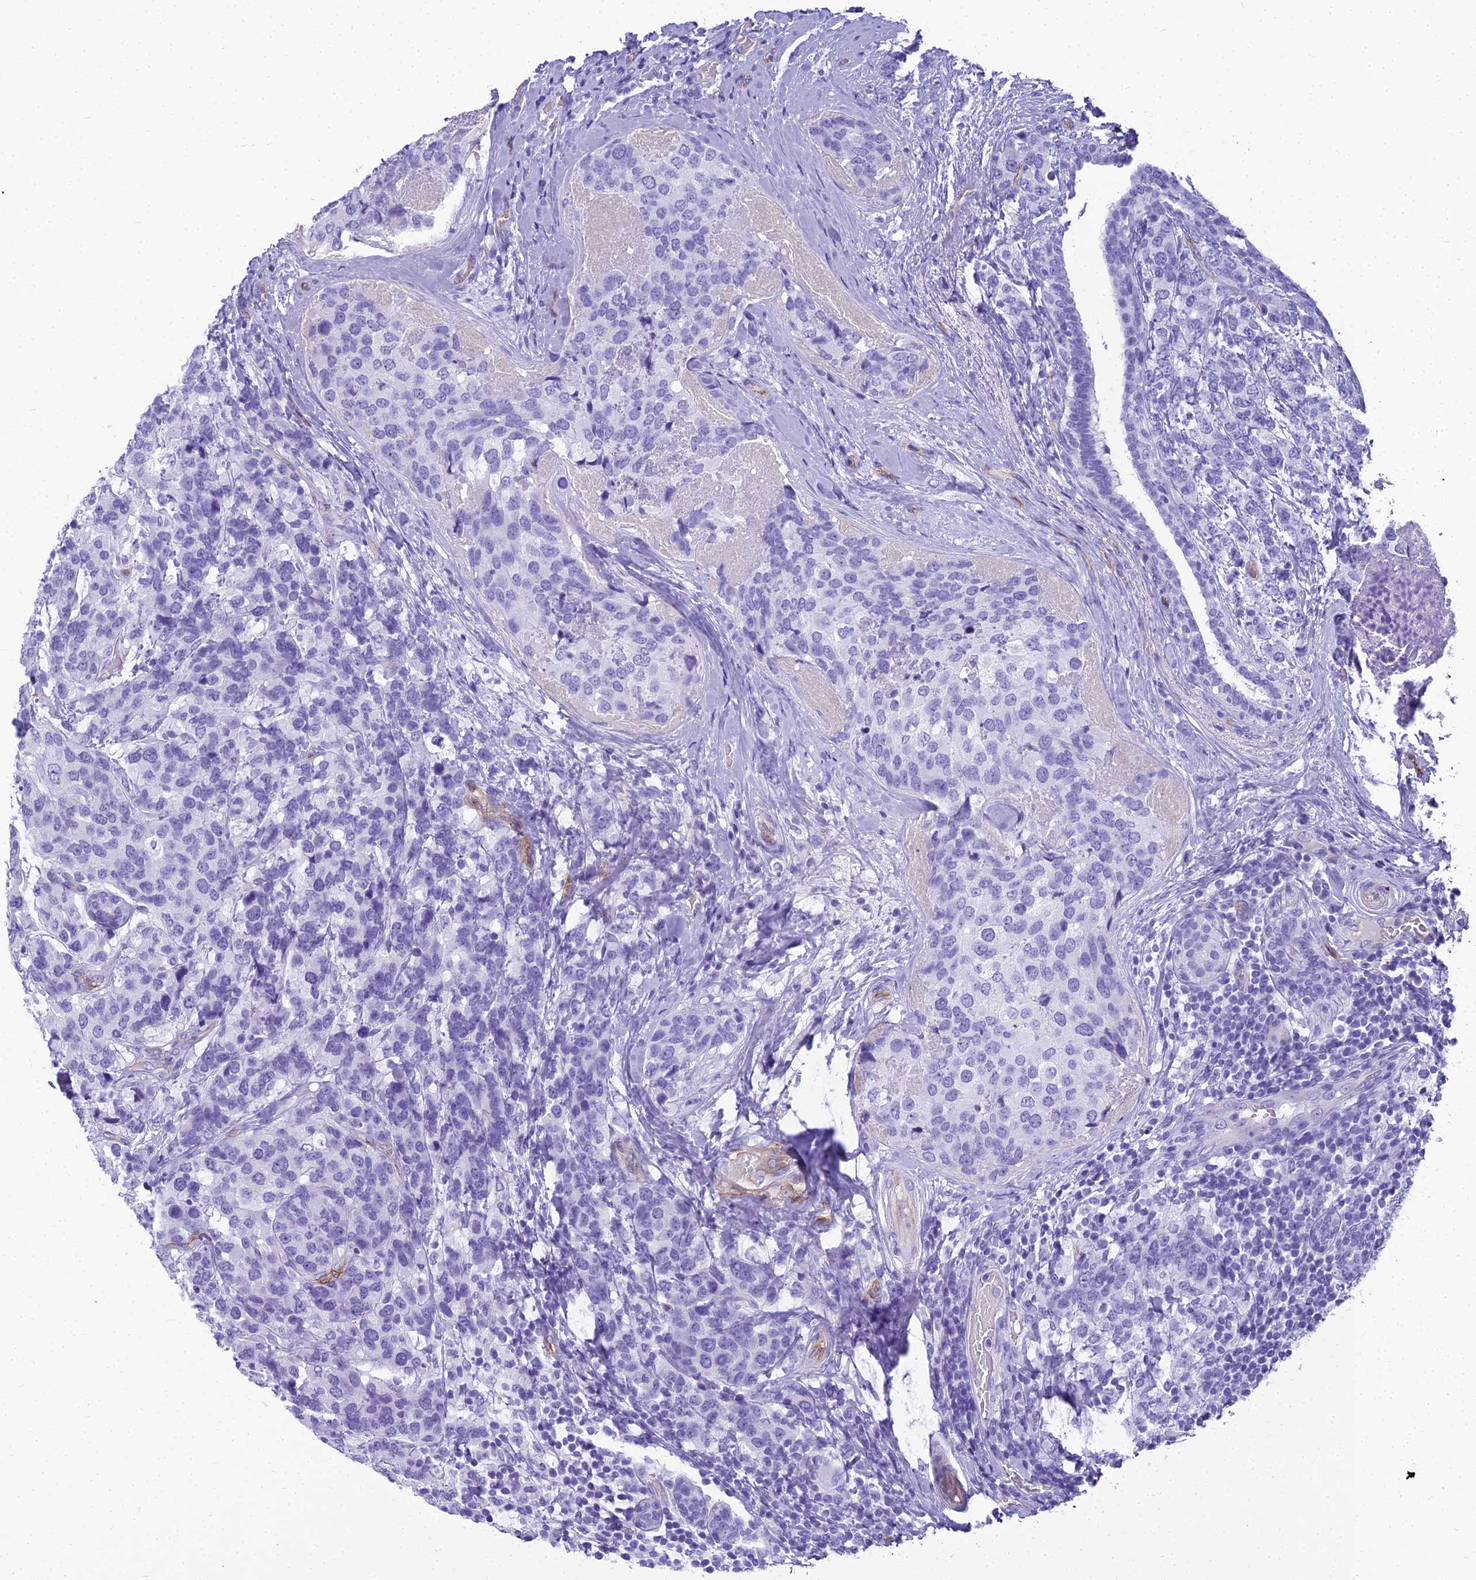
{"staining": {"intensity": "negative", "quantity": "none", "location": "none"}, "tissue": "breast cancer", "cell_type": "Tumor cells", "image_type": "cancer", "snomed": [{"axis": "morphology", "description": "Lobular carcinoma"}, {"axis": "topography", "description": "Breast"}], "caption": "High magnification brightfield microscopy of breast cancer (lobular carcinoma) stained with DAB (brown) and counterstained with hematoxylin (blue): tumor cells show no significant staining.", "gene": "NINJ1", "patient": {"sex": "female", "age": 59}}